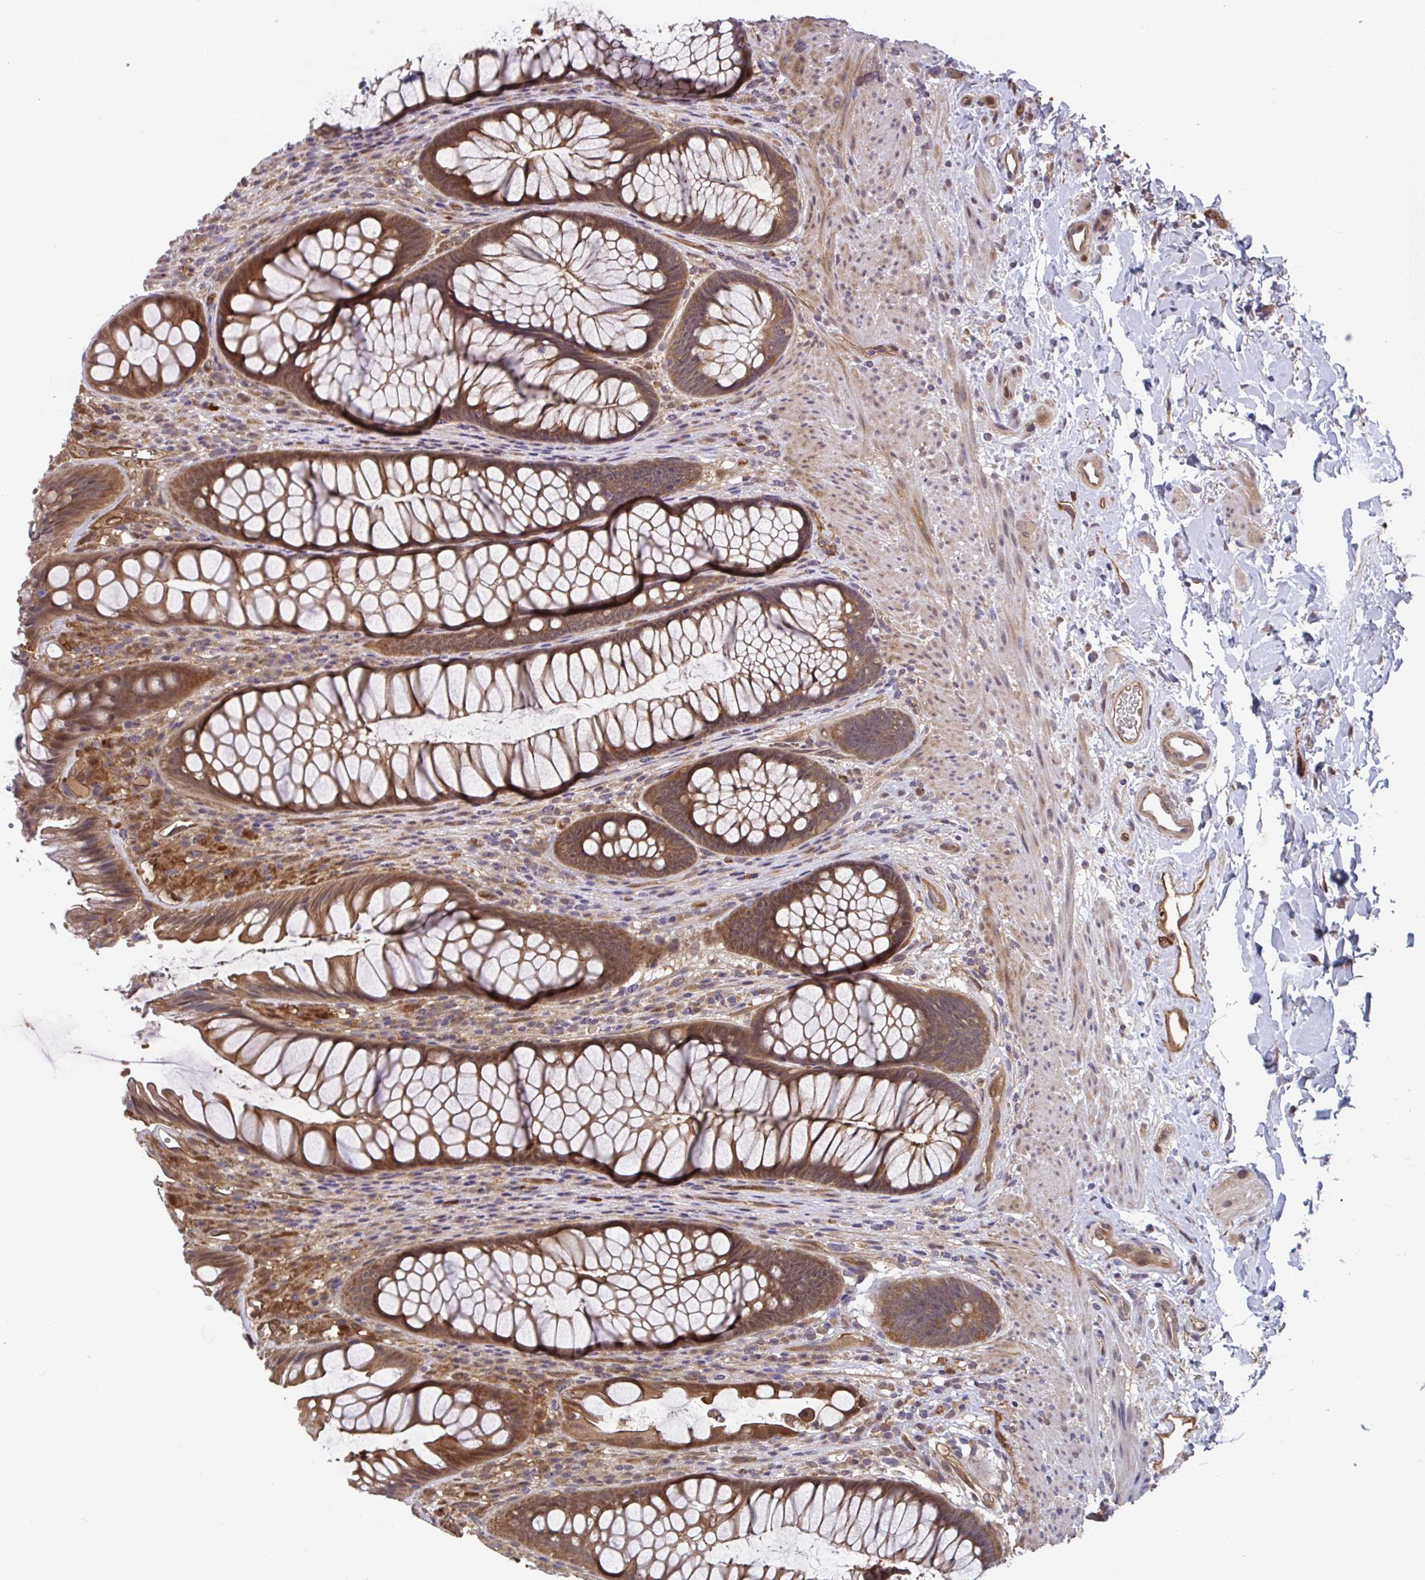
{"staining": {"intensity": "strong", "quantity": ">75%", "location": "cytoplasmic/membranous,nuclear"}, "tissue": "rectum", "cell_type": "Glandular cells", "image_type": "normal", "snomed": [{"axis": "morphology", "description": "Normal tissue, NOS"}, {"axis": "topography", "description": "Rectum"}], "caption": "Protein expression analysis of benign human rectum reveals strong cytoplasmic/membranous,nuclear staining in approximately >75% of glandular cells.", "gene": "TIGAR", "patient": {"sex": "male", "age": 53}}